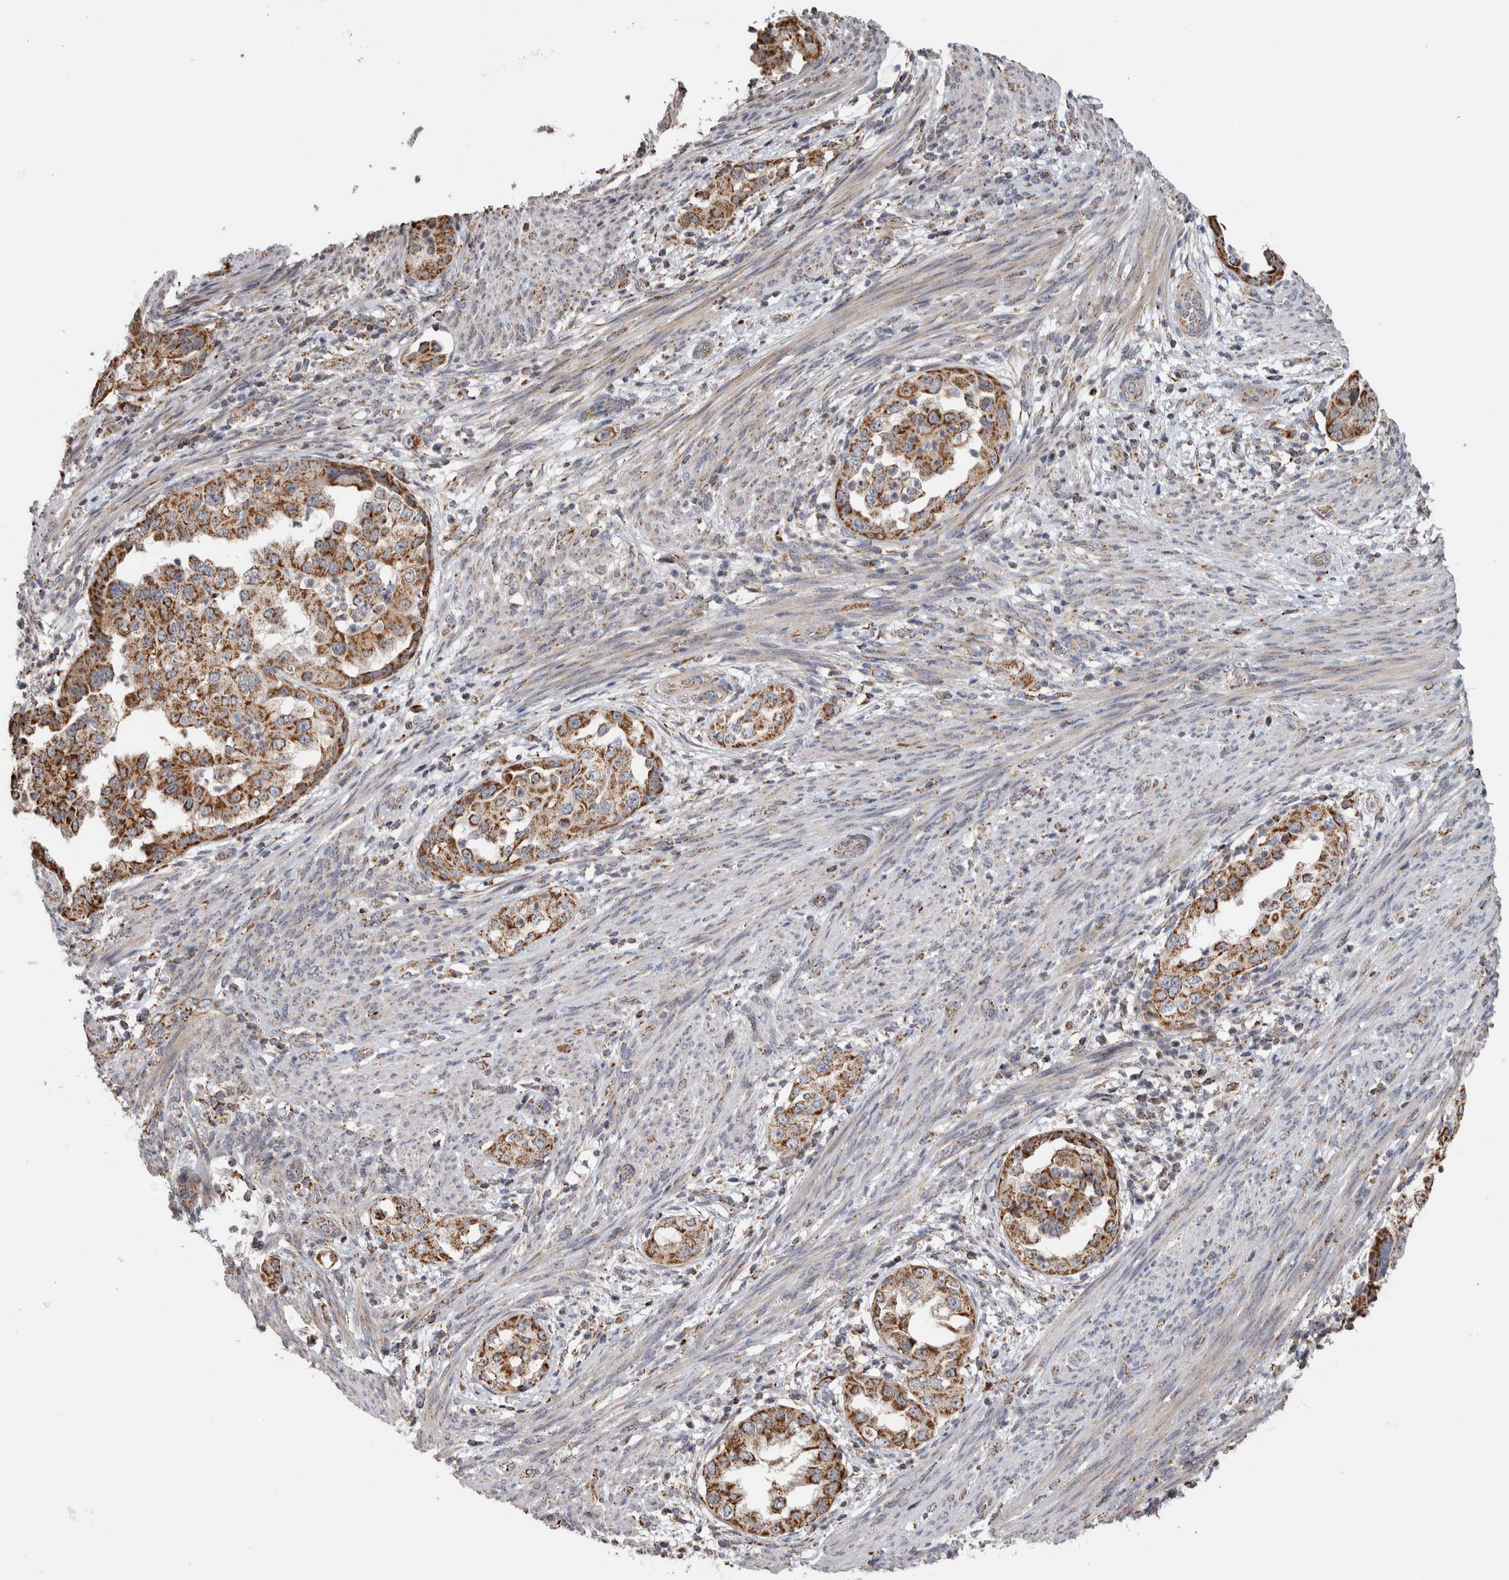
{"staining": {"intensity": "moderate", "quantity": ">75%", "location": "cytoplasmic/membranous"}, "tissue": "endometrial cancer", "cell_type": "Tumor cells", "image_type": "cancer", "snomed": [{"axis": "morphology", "description": "Adenocarcinoma, NOS"}, {"axis": "topography", "description": "Endometrium"}], "caption": "High-magnification brightfield microscopy of endometrial cancer (adenocarcinoma) stained with DAB (brown) and counterstained with hematoxylin (blue). tumor cells exhibit moderate cytoplasmic/membranous positivity is identified in approximately>75% of cells.", "gene": "ST8SIA1", "patient": {"sex": "female", "age": 85}}